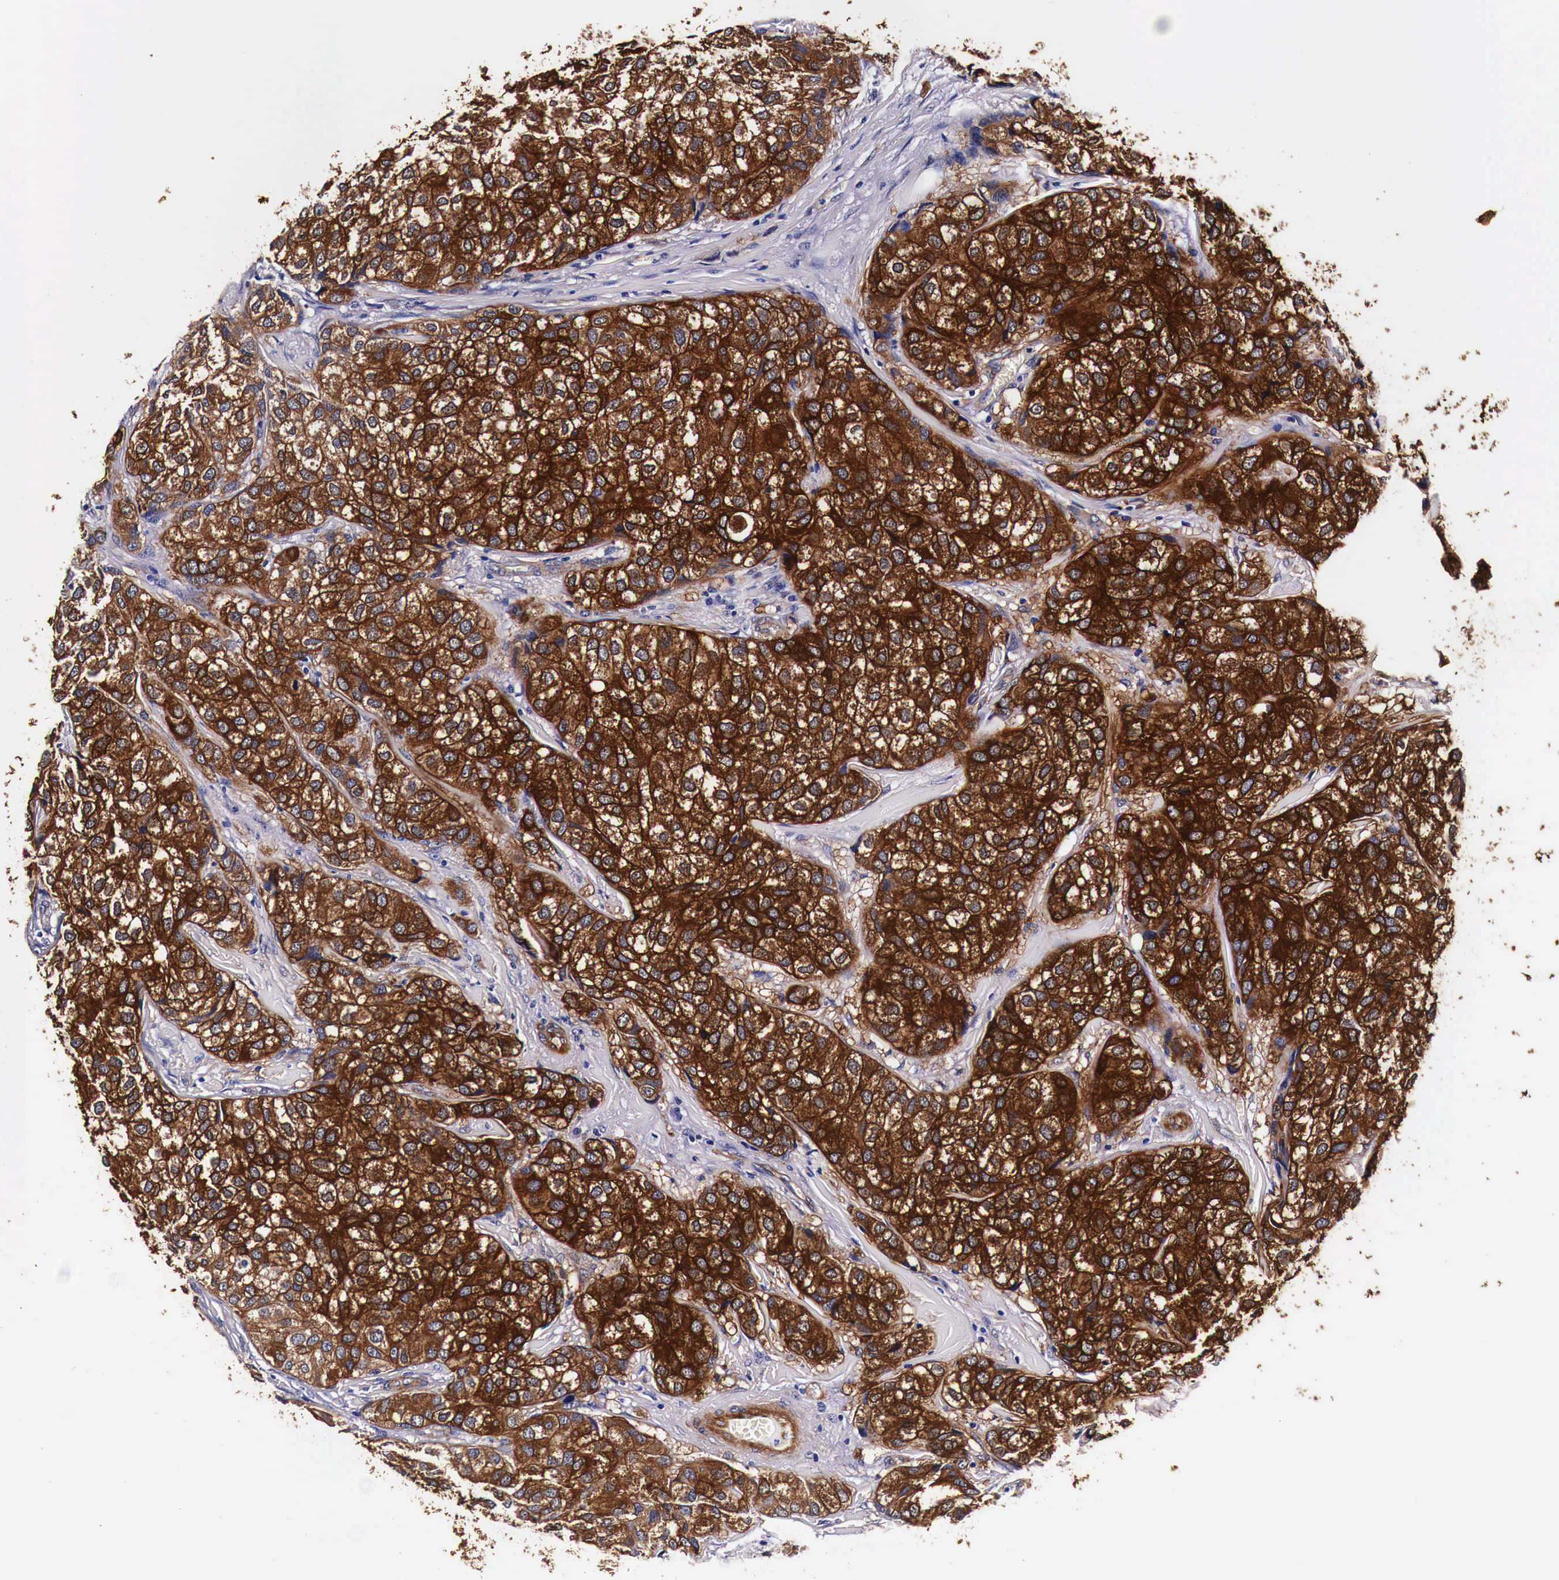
{"staining": {"intensity": "strong", "quantity": ">75%", "location": "cytoplasmic/membranous"}, "tissue": "breast cancer", "cell_type": "Tumor cells", "image_type": "cancer", "snomed": [{"axis": "morphology", "description": "Duct carcinoma"}, {"axis": "topography", "description": "Breast"}], "caption": "Strong cytoplasmic/membranous staining for a protein is seen in approximately >75% of tumor cells of breast cancer using immunohistochemistry (IHC).", "gene": "HSPB1", "patient": {"sex": "female", "age": 68}}